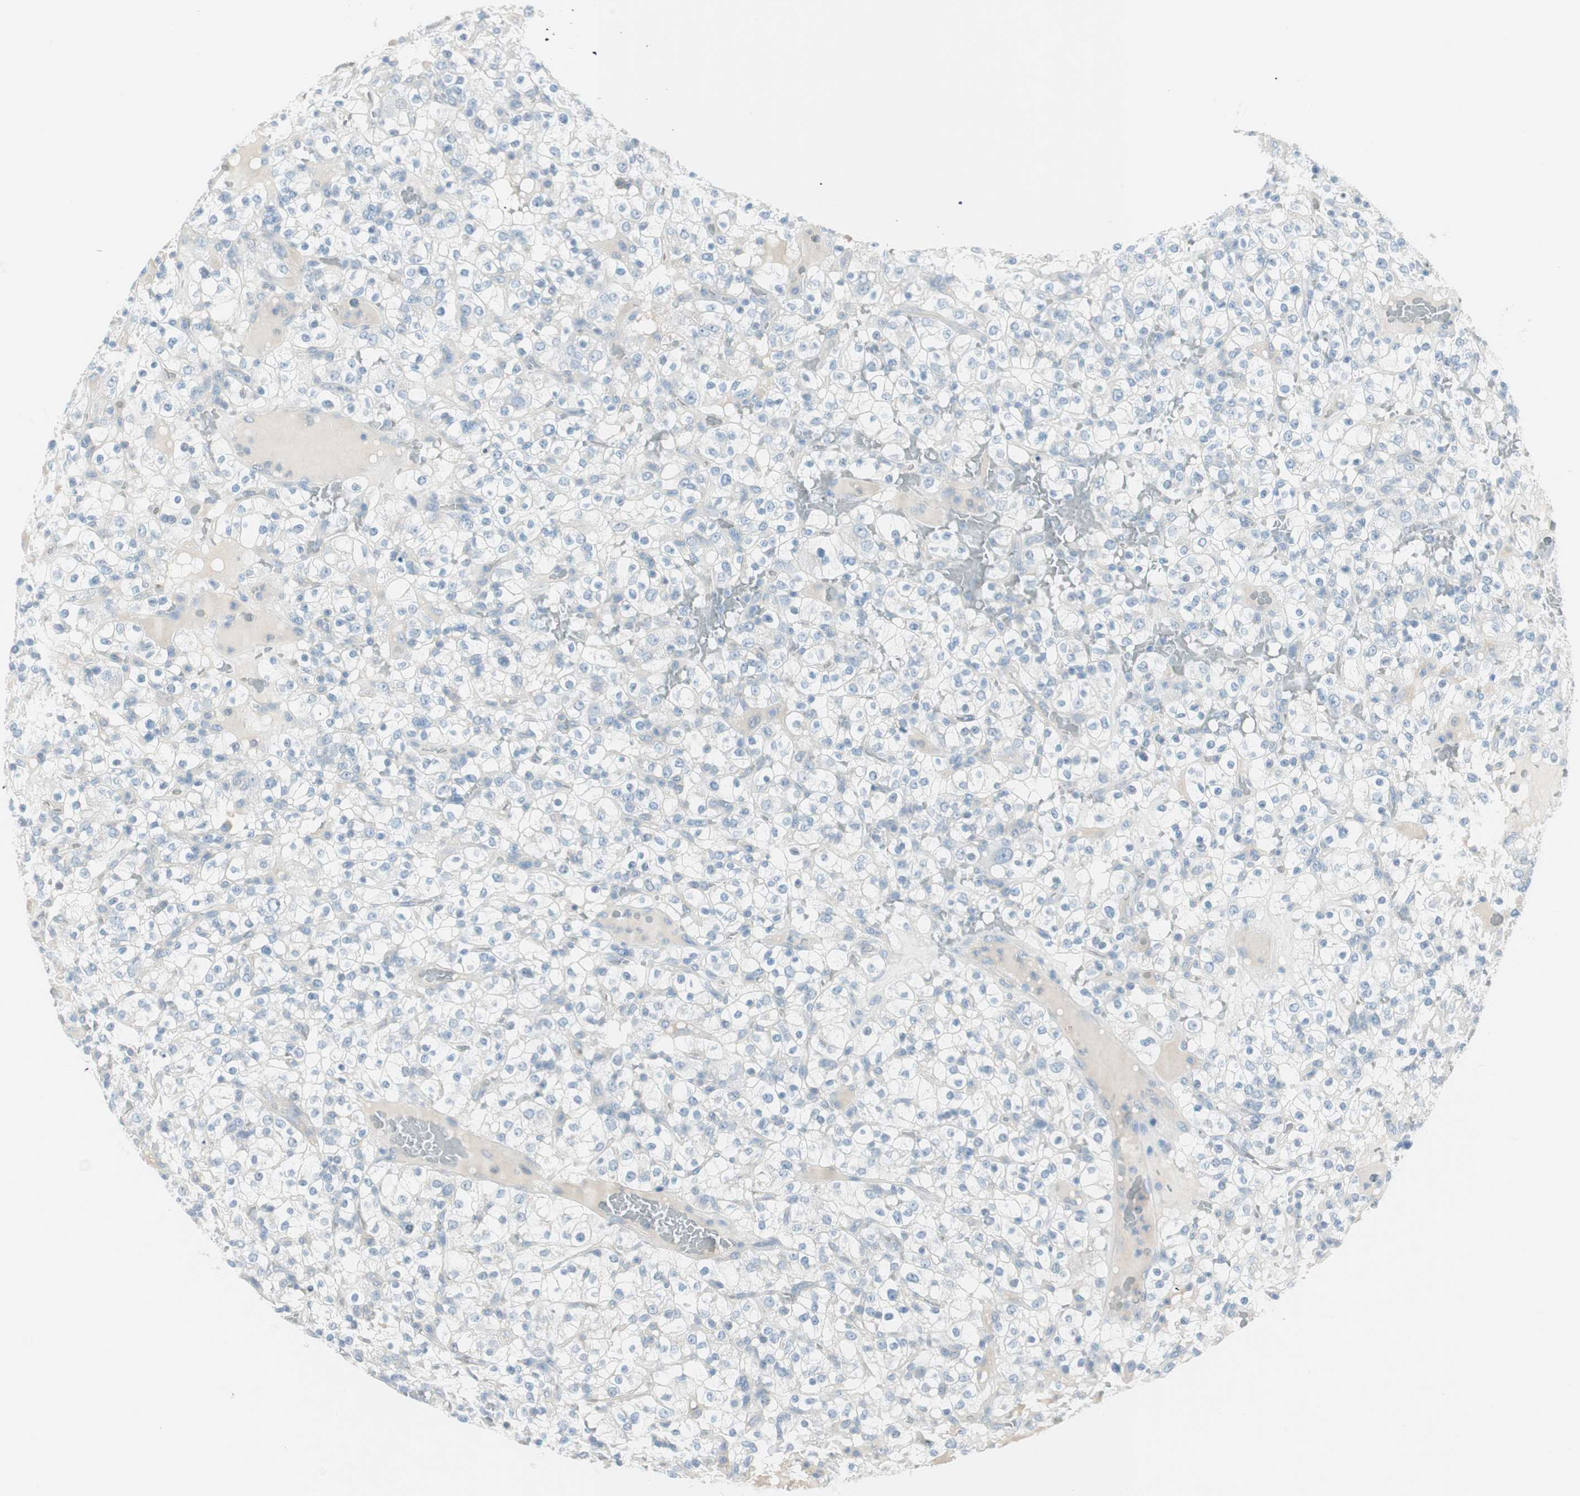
{"staining": {"intensity": "negative", "quantity": "none", "location": "none"}, "tissue": "renal cancer", "cell_type": "Tumor cells", "image_type": "cancer", "snomed": [{"axis": "morphology", "description": "Normal tissue, NOS"}, {"axis": "morphology", "description": "Adenocarcinoma, NOS"}, {"axis": "topography", "description": "Kidney"}], "caption": "A high-resolution image shows immunohistochemistry staining of renal adenocarcinoma, which shows no significant positivity in tumor cells. The staining was performed using DAB (3,3'-diaminobenzidine) to visualize the protein expression in brown, while the nuclei were stained in blue with hematoxylin (Magnification: 20x).", "gene": "ITLN2", "patient": {"sex": "female", "age": 72}}